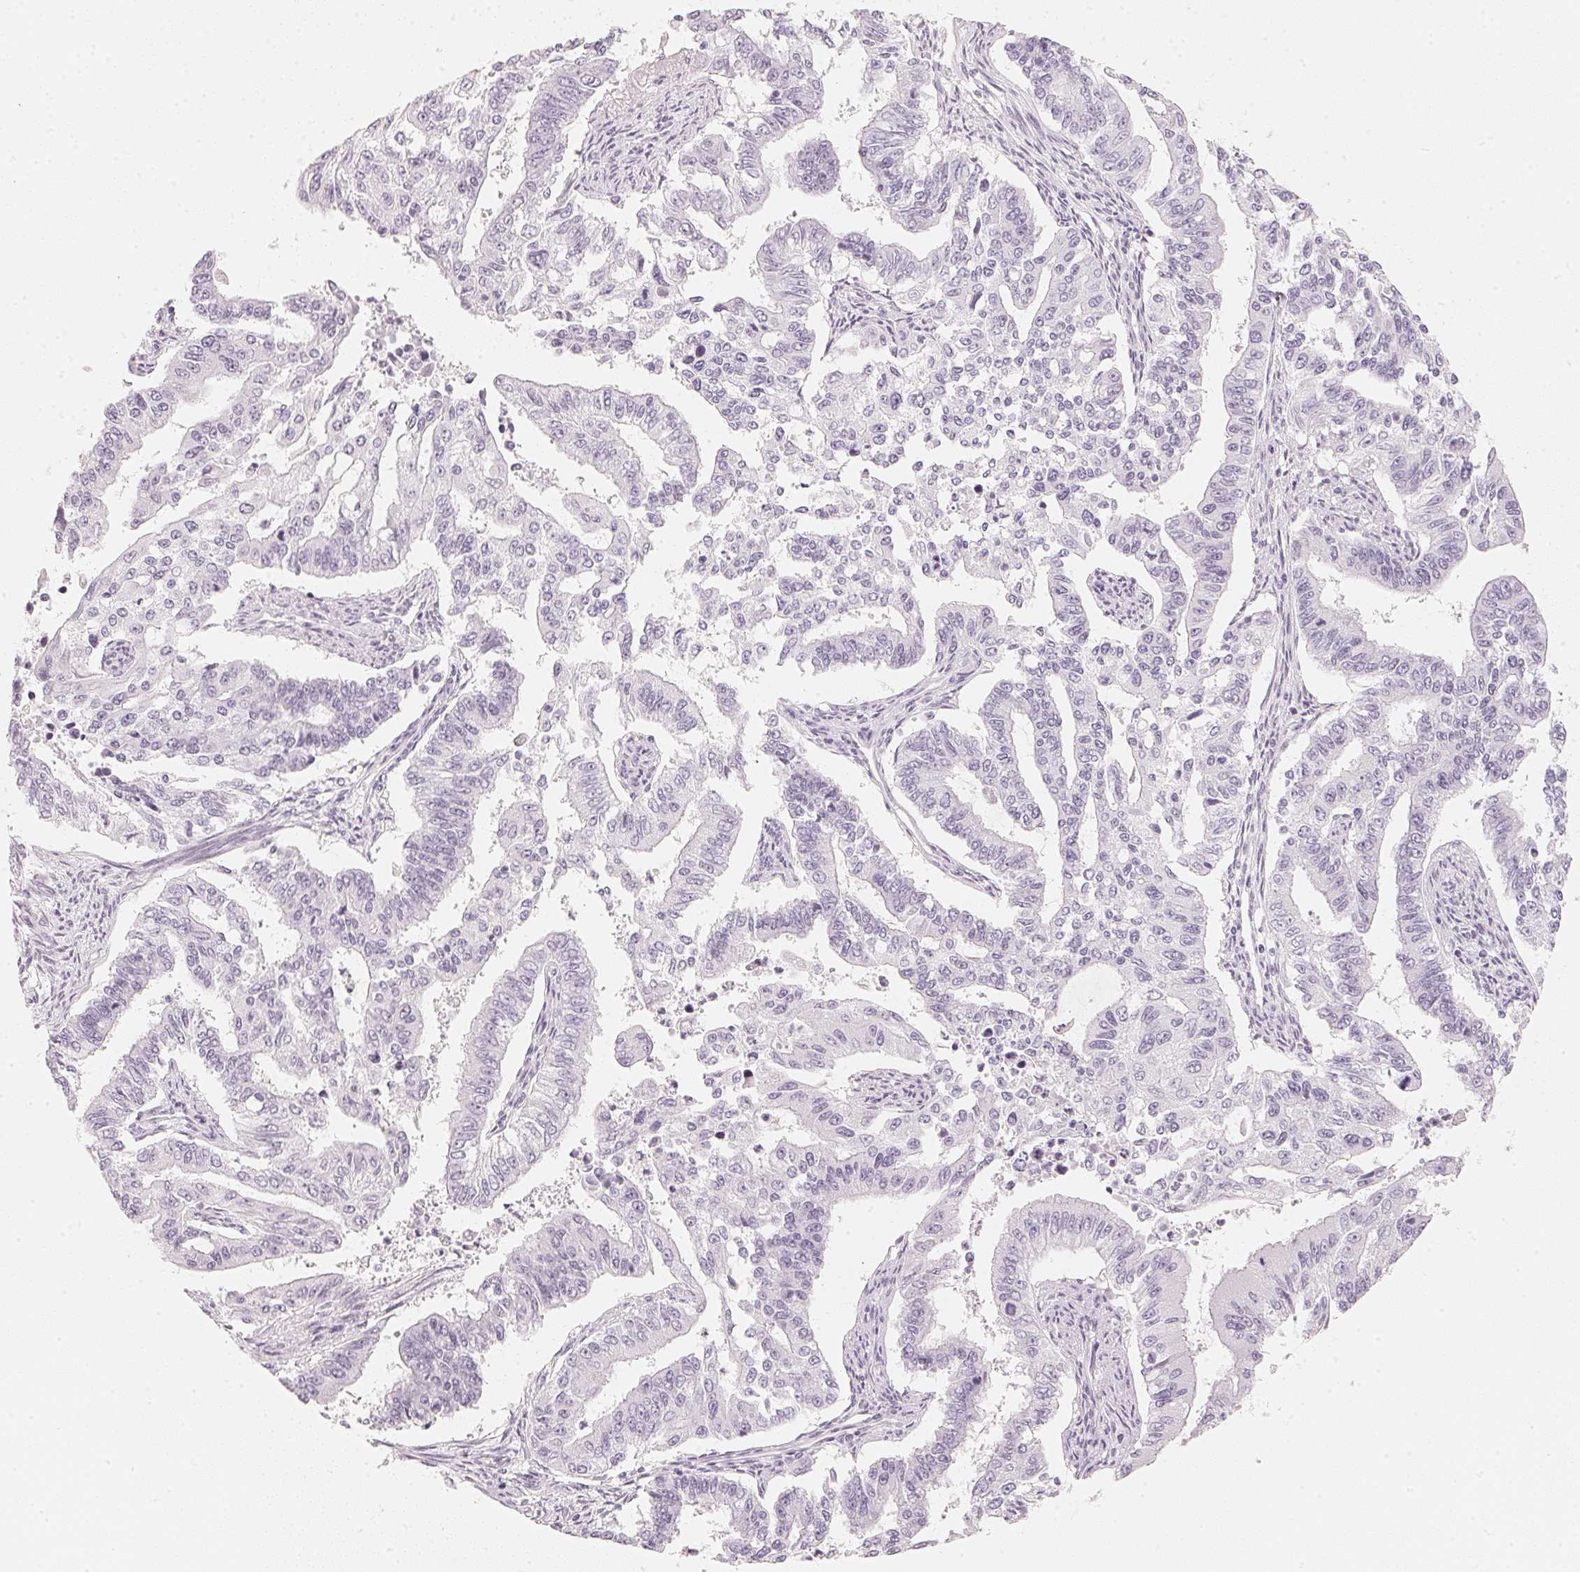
{"staining": {"intensity": "negative", "quantity": "none", "location": "none"}, "tissue": "endometrial cancer", "cell_type": "Tumor cells", "image_type": "cancer", "snomed": [{"axis": "morphology", "description": "Adenocarcinoma, NOS"}, {"axis": "topography", "description": "Uterus"}], "caption": "Immunohistochemistry of endometrial adenocarcinoma reveals no positivity in tumor cells. The staining is performed using DAB (3,3'-diaminobenzidine) brown chromogen with nuclei counter-stained in using hematoxylin.", "gene": "SLC22A8", "patient": {"sex": "female", "age": 59}}